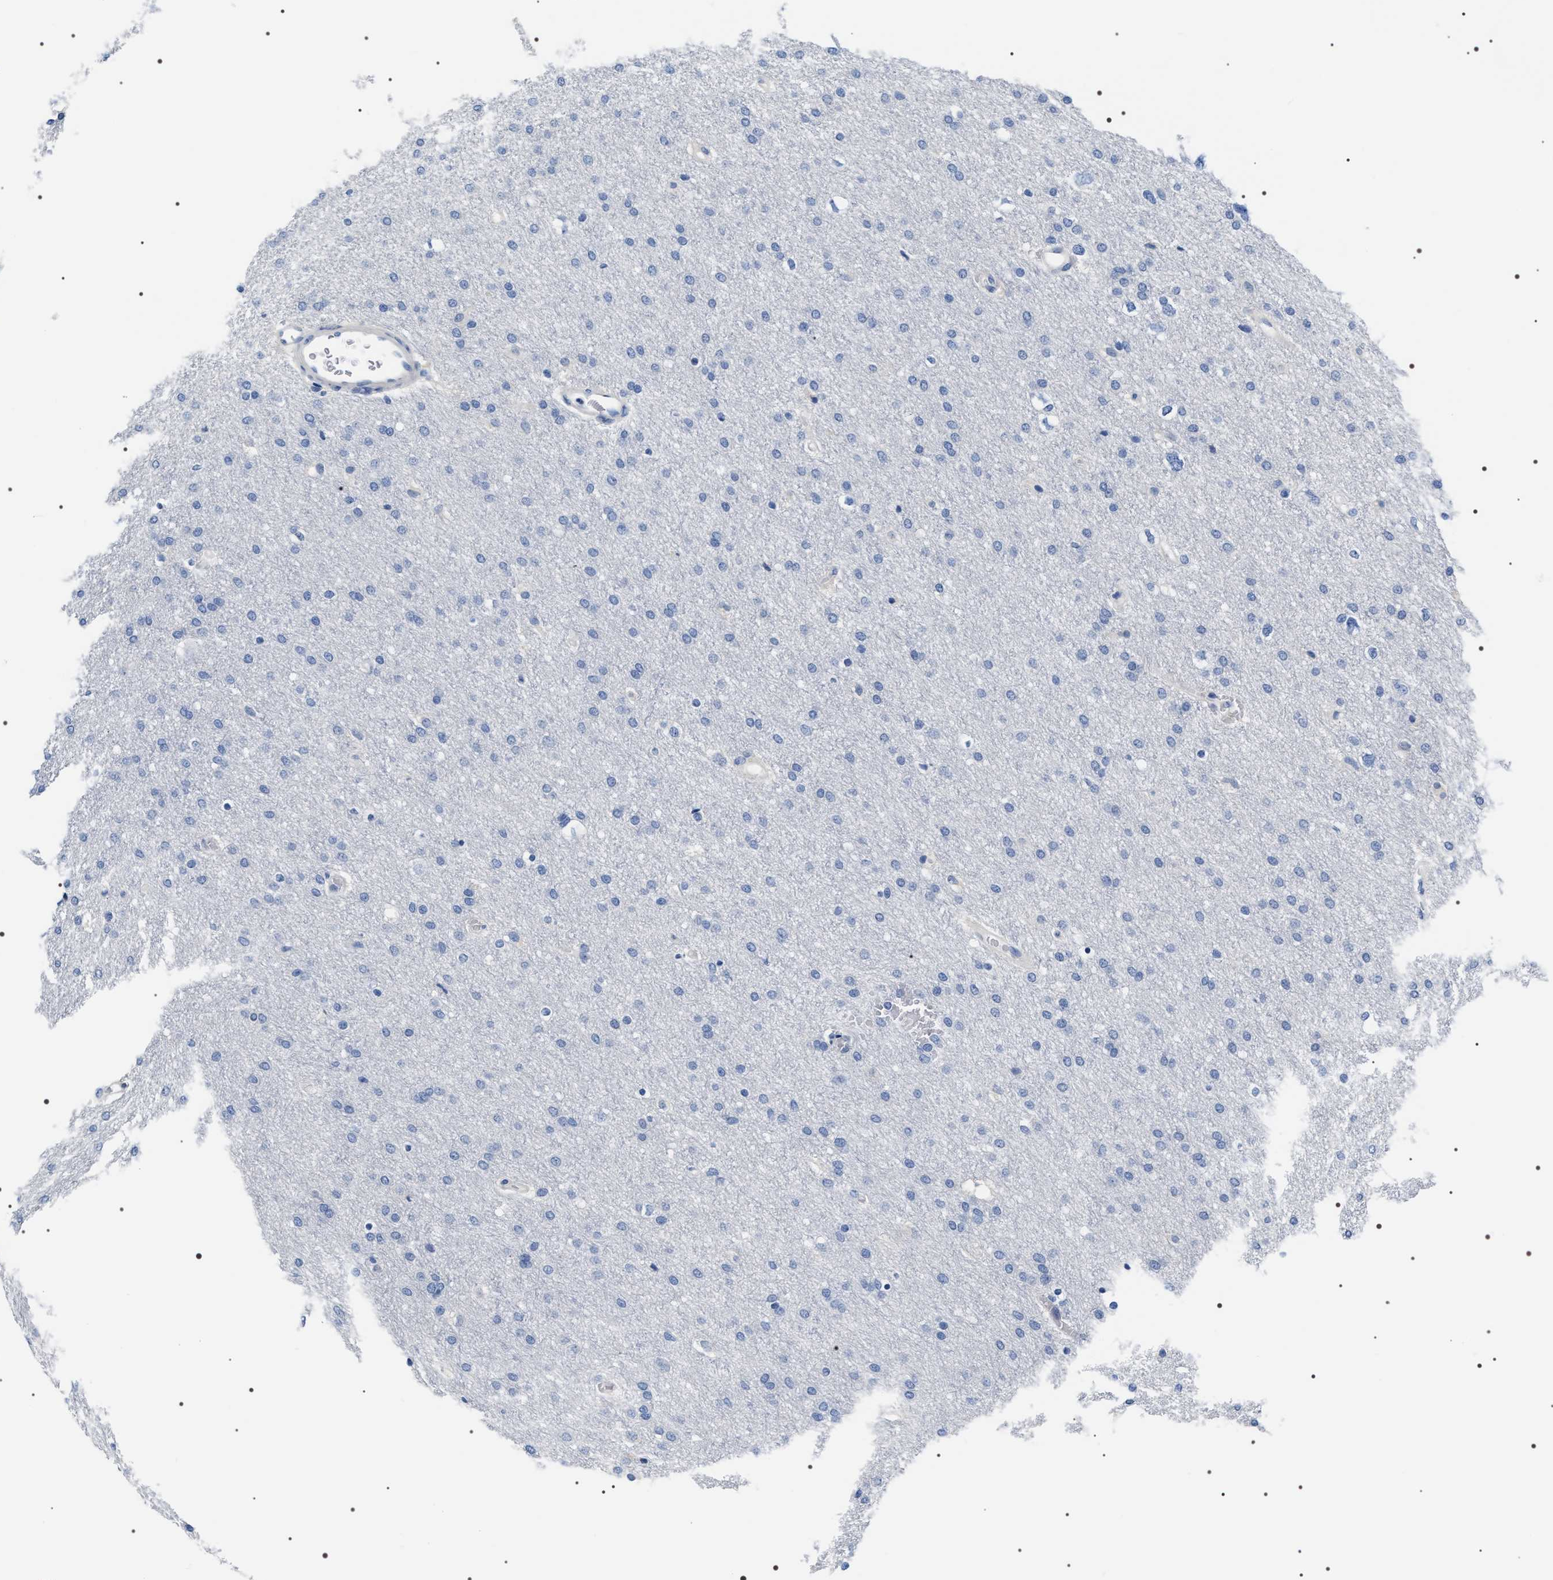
{"staining": {"intensity": "negative", "quantity": "none", "location": "none"}, "tissue": "glioma", "cell_type": "Tumor cells", "image_type": "cancer", "snomed": [{"axis": "morphology", "description": "Glioma, malignant, Low grade"}, {"axis": "topography", "description": "Brain"}], "caption": "Tumor cells are negative for protein expression in human malignant glioma (low-grade).", "gene": "ADH4", "patient": {"sex": "female", "age": 37}}